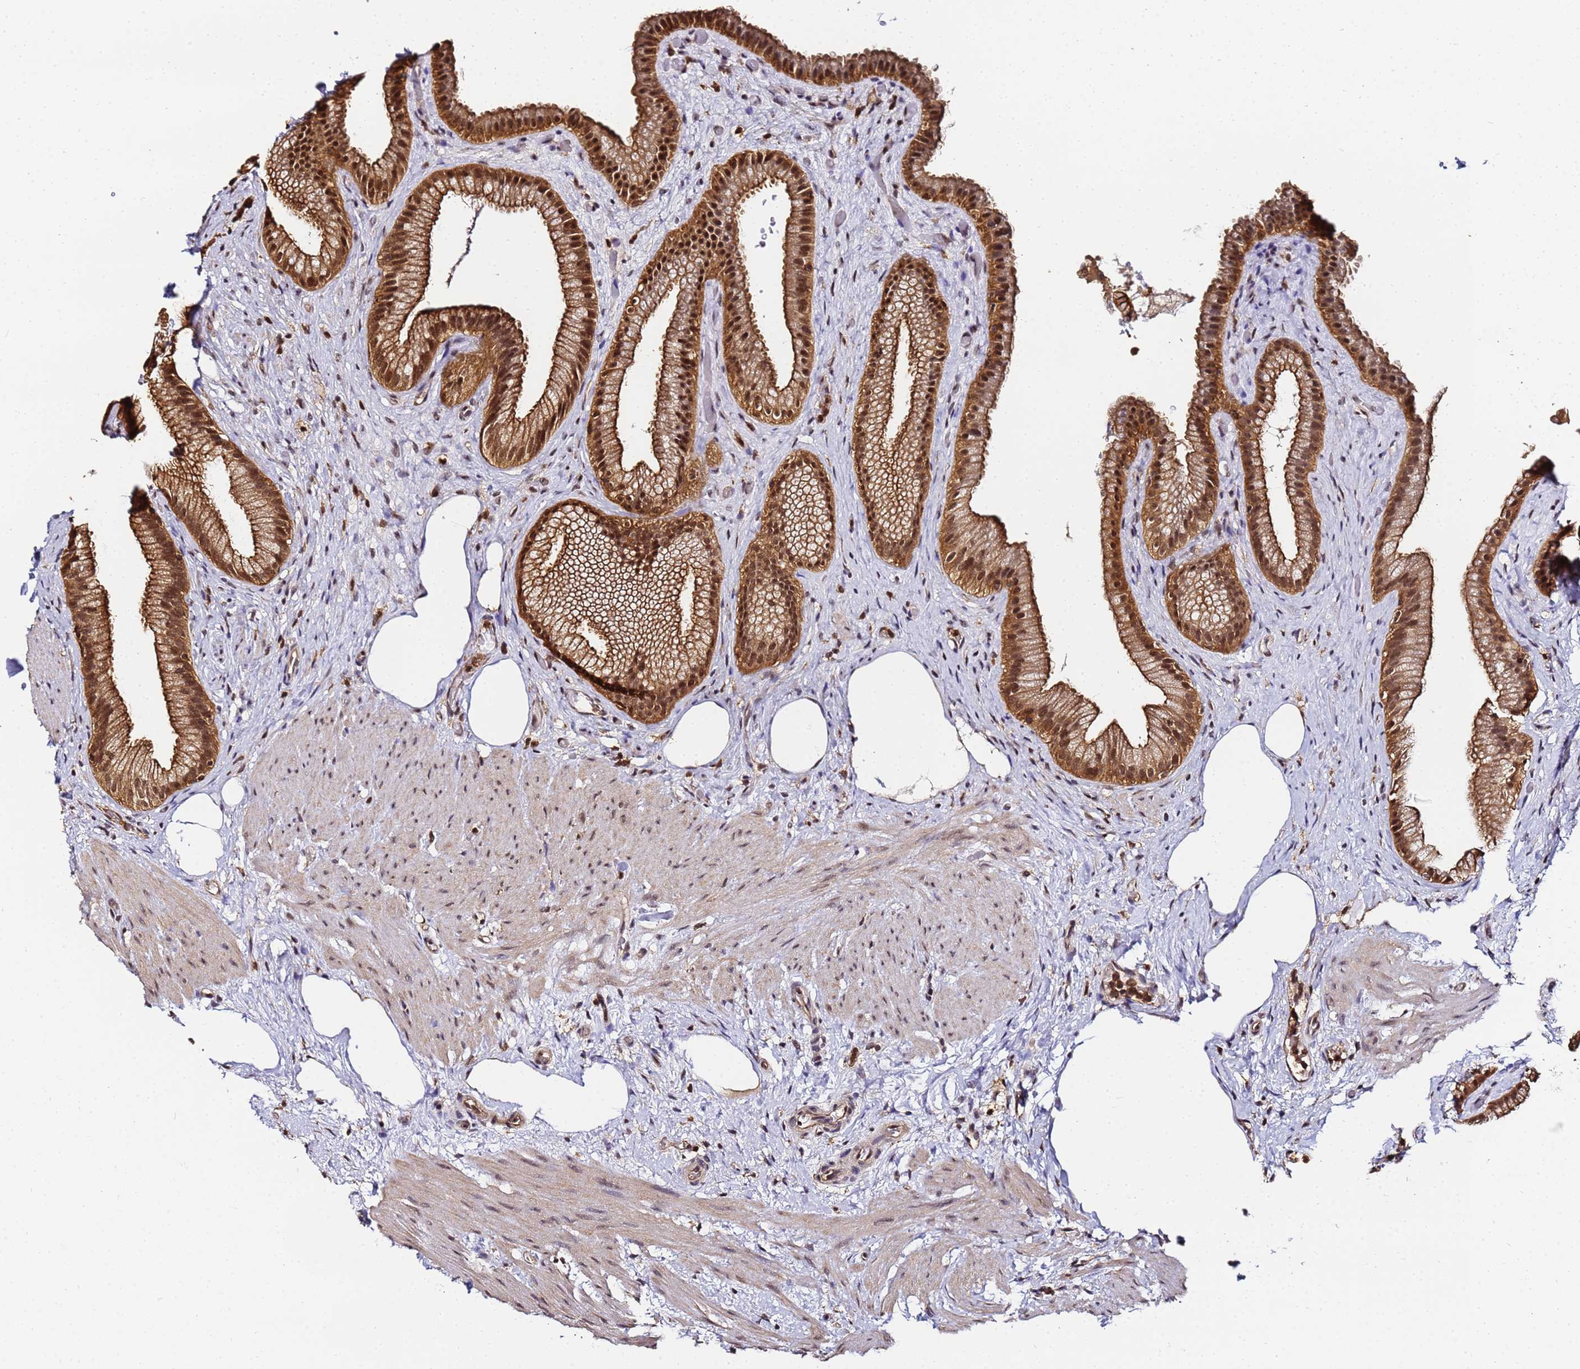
{"staining": {"intensity": "strong", "quantity": ">75%", "location": "cytoplasmic/membranous,nuclear"}, "tissue": "gallbladder", "cell_type": "Glandular cells", "image_type": "normal", "snomed": [{"axis": "morphology", "description": "Normal tissue, NOS"}, {"axis": "morphology", "description": "Inflammation, NOS"}, {"axis": "topography", "description": "Gallbladder"}], "caption": "IHC image of unremarkable gallbladder stained for a protein (brown), which reveals high levels of strong cytoplasmic/membranous,nuclear staining in about >75% of glandular cells.", "gene": "PPP4C", "patient": {"sex": "male", "age": 51}}